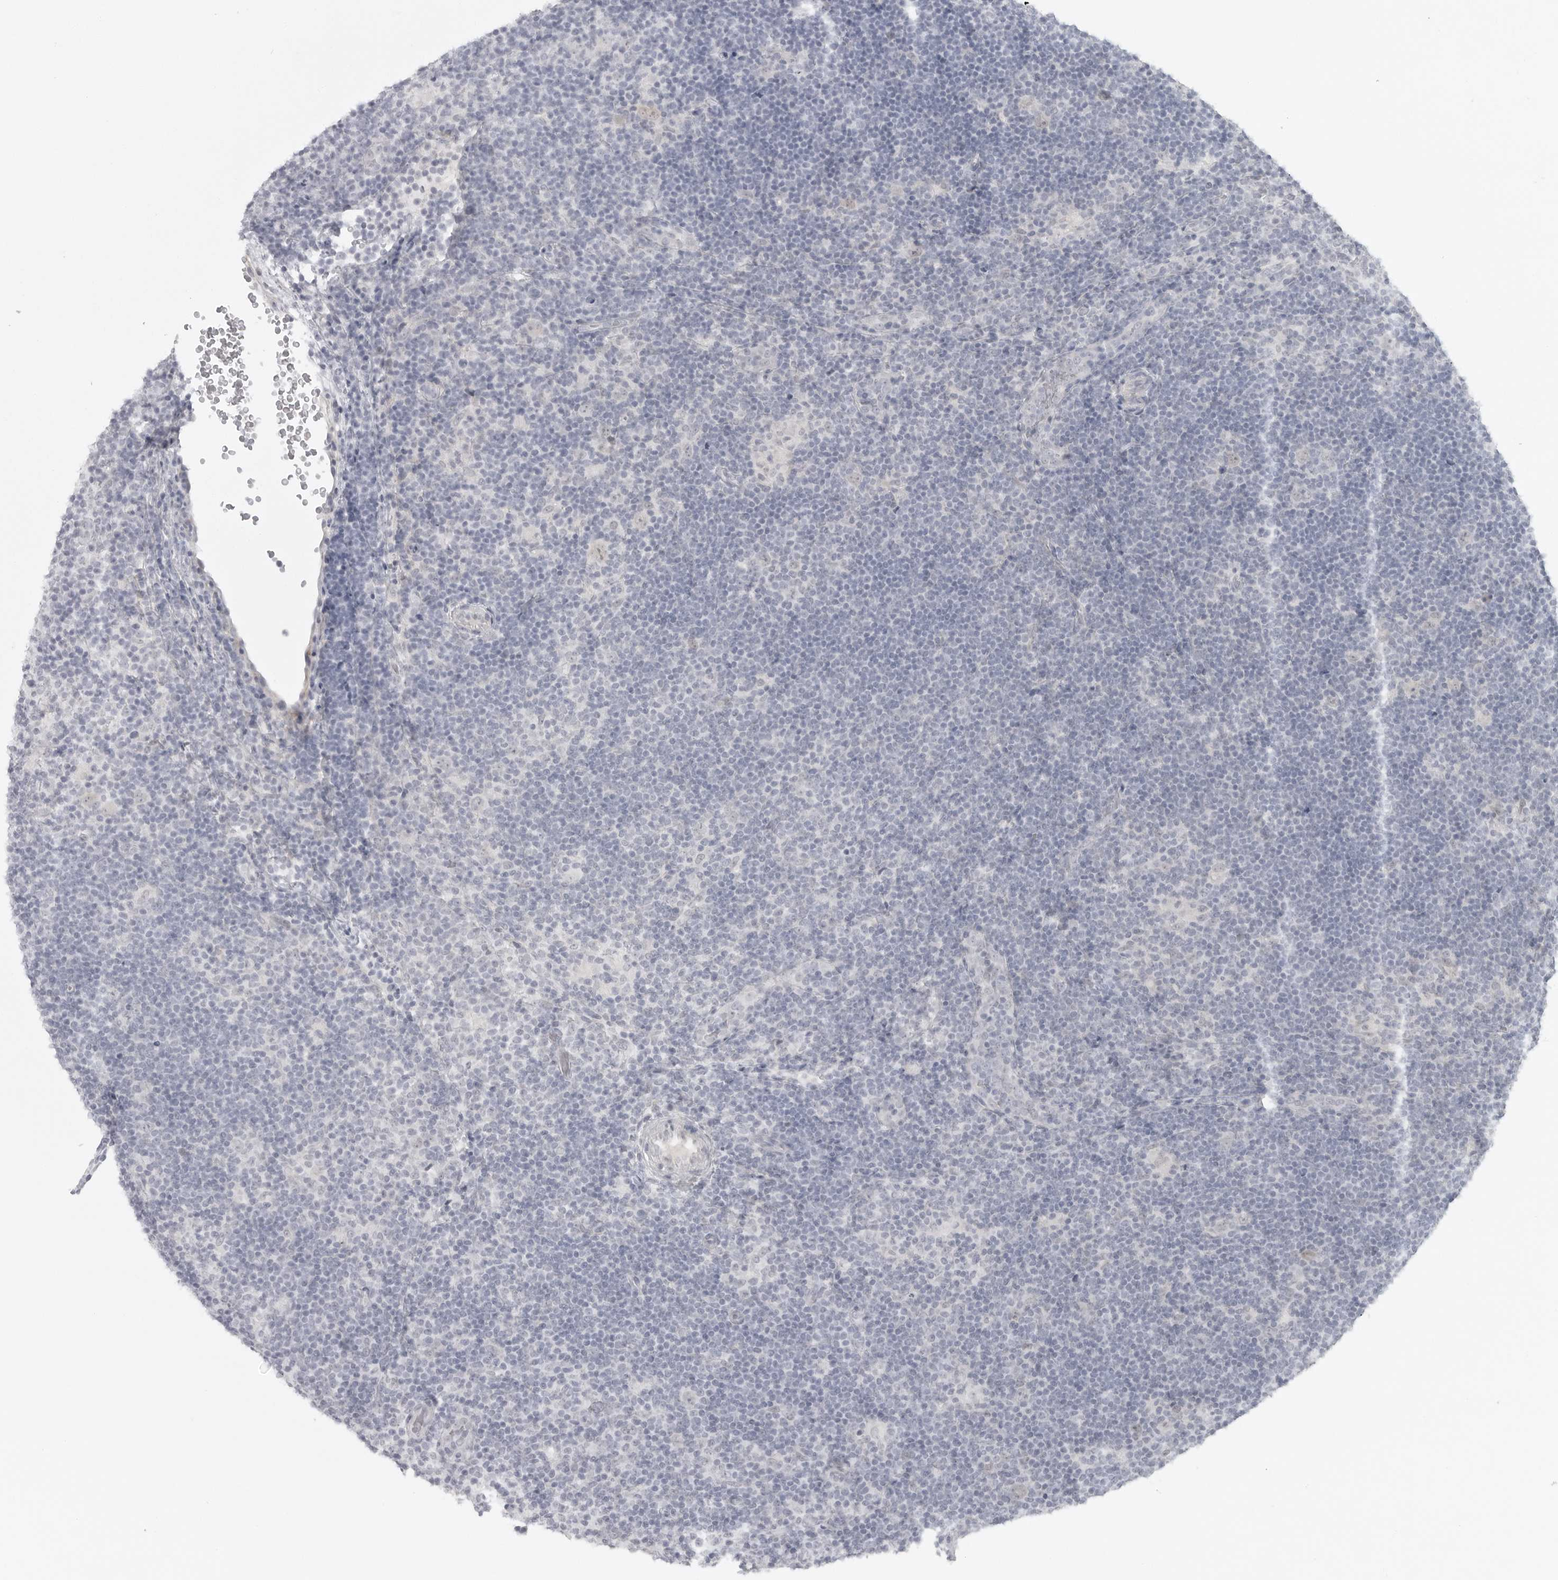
{"staining": {"intensity": "negative", "quantity": "none", "location": "none"}, "tissue": "lymphoma", "cell_type": "Tumor cells", "image_type": "cancer", "snomed": [{"axis": "morphology", "description": "Hodgkin's disease, NOS"}, {"axis": "topography", "description": "Lymph node"}], "caption": "Tumor cells are negative for protein expression in human lymphoma.", "gene": "TCTN3", "patient": {"sex": "female", "age": 57}}